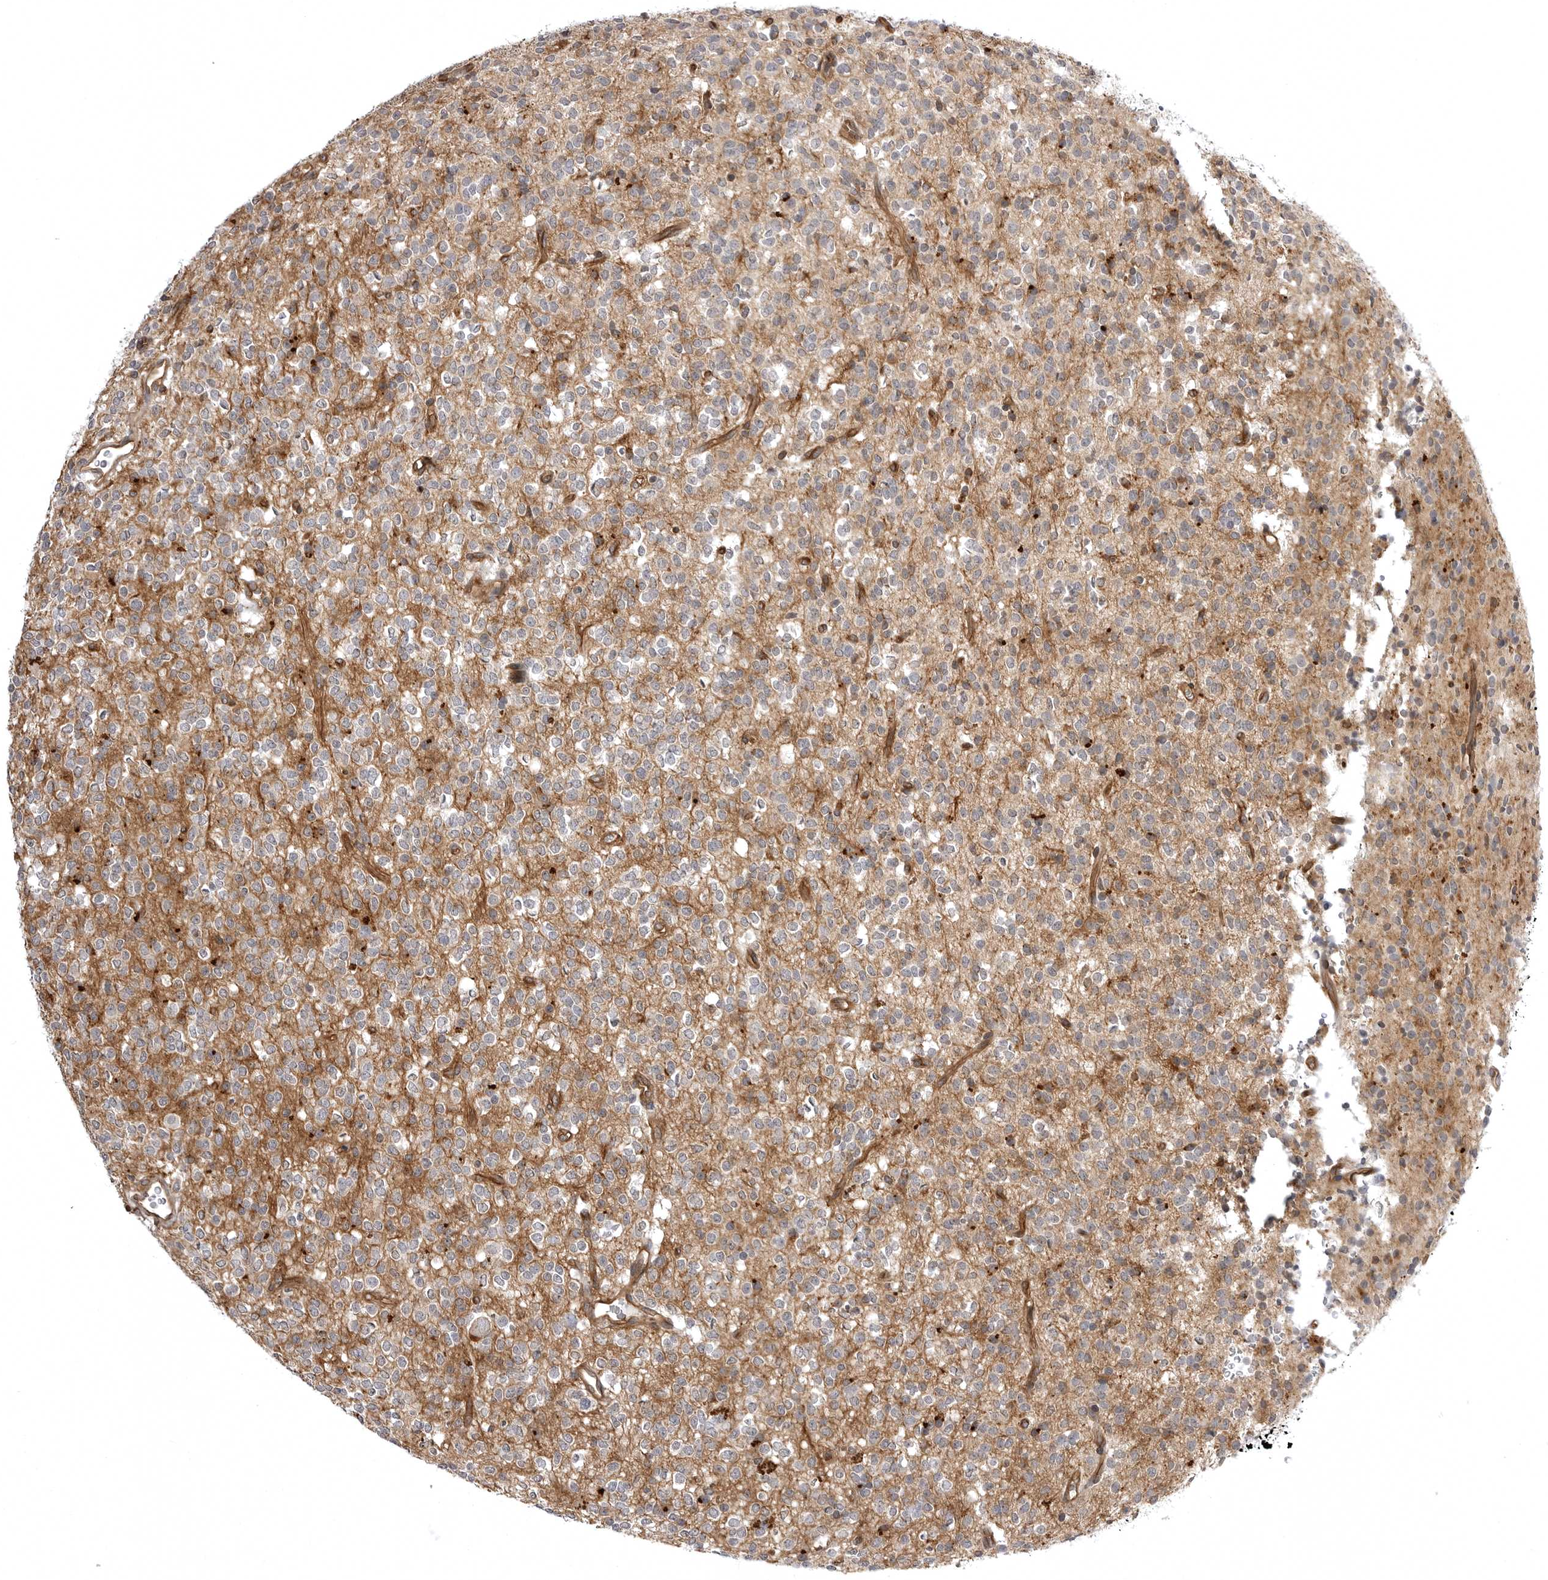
{"staining": {"intensity": "weak", "quantity": "<25%", "location": "cytoplasmic/membranous"}, "tissue": "glioma", "cell_type": "Tumor cells", "image_type": "cancer", "snomed": [{"axis": "morphology", "description": "Glioma, malignant, High grade"}, {"axis": "topography", "description": "Brain"}], "caption": "An IHC histopathology image of malignant glioma (high-grade) is shown. There is no staining in tumor cells of malignant glioma (high-grade). (DAB immunohistochemistry (IHC) with hematoxylin counter stain).", "gene": "ARL5A", "patient": {"sex": "male", "age": 34}}